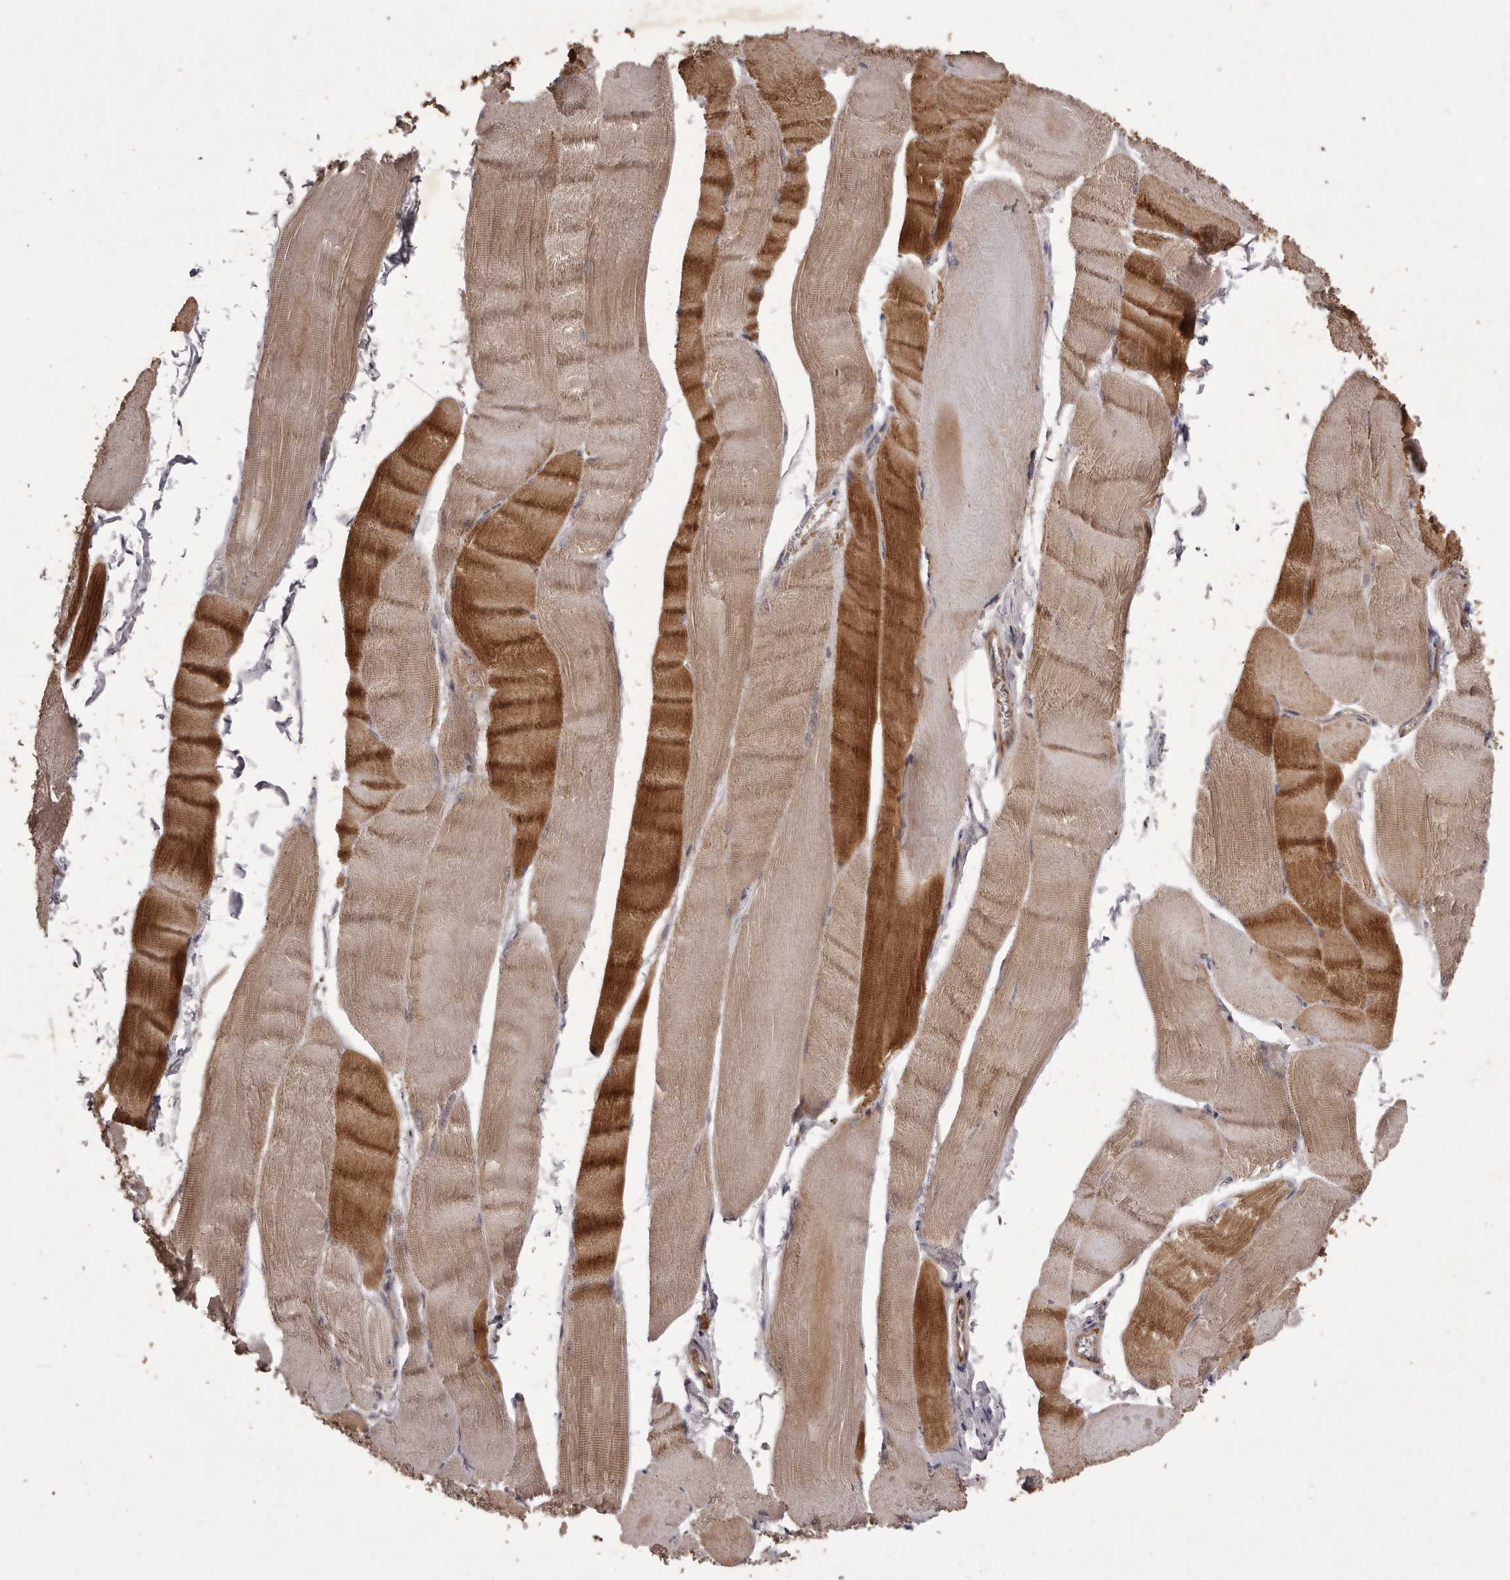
{"staining": {"intensity": "strong", "quantity": "25%-75%", "location": "cytoplasmic/membranous"}, "tissue": "skeletal muscle", "cell_type": "Myocytes", "image_type": "normal", "snomed": [{"axis": "morphology", "description": "Normal tissue, NOS"}, {"axis": "morphology", "description": "Basal cell carcinoma"}, {"axis": "topography", "description": "Skeletal muscle"}], "caption": "Immunohistochemistry (IHC) (DAB) staining of normal human skeletal muscle displays strong cytoplasmic/membranous protein staining in approximately 25%-75% of myocytes.", "gene": "PNRC1", "patient": {"sex": "female", "age": 64}}